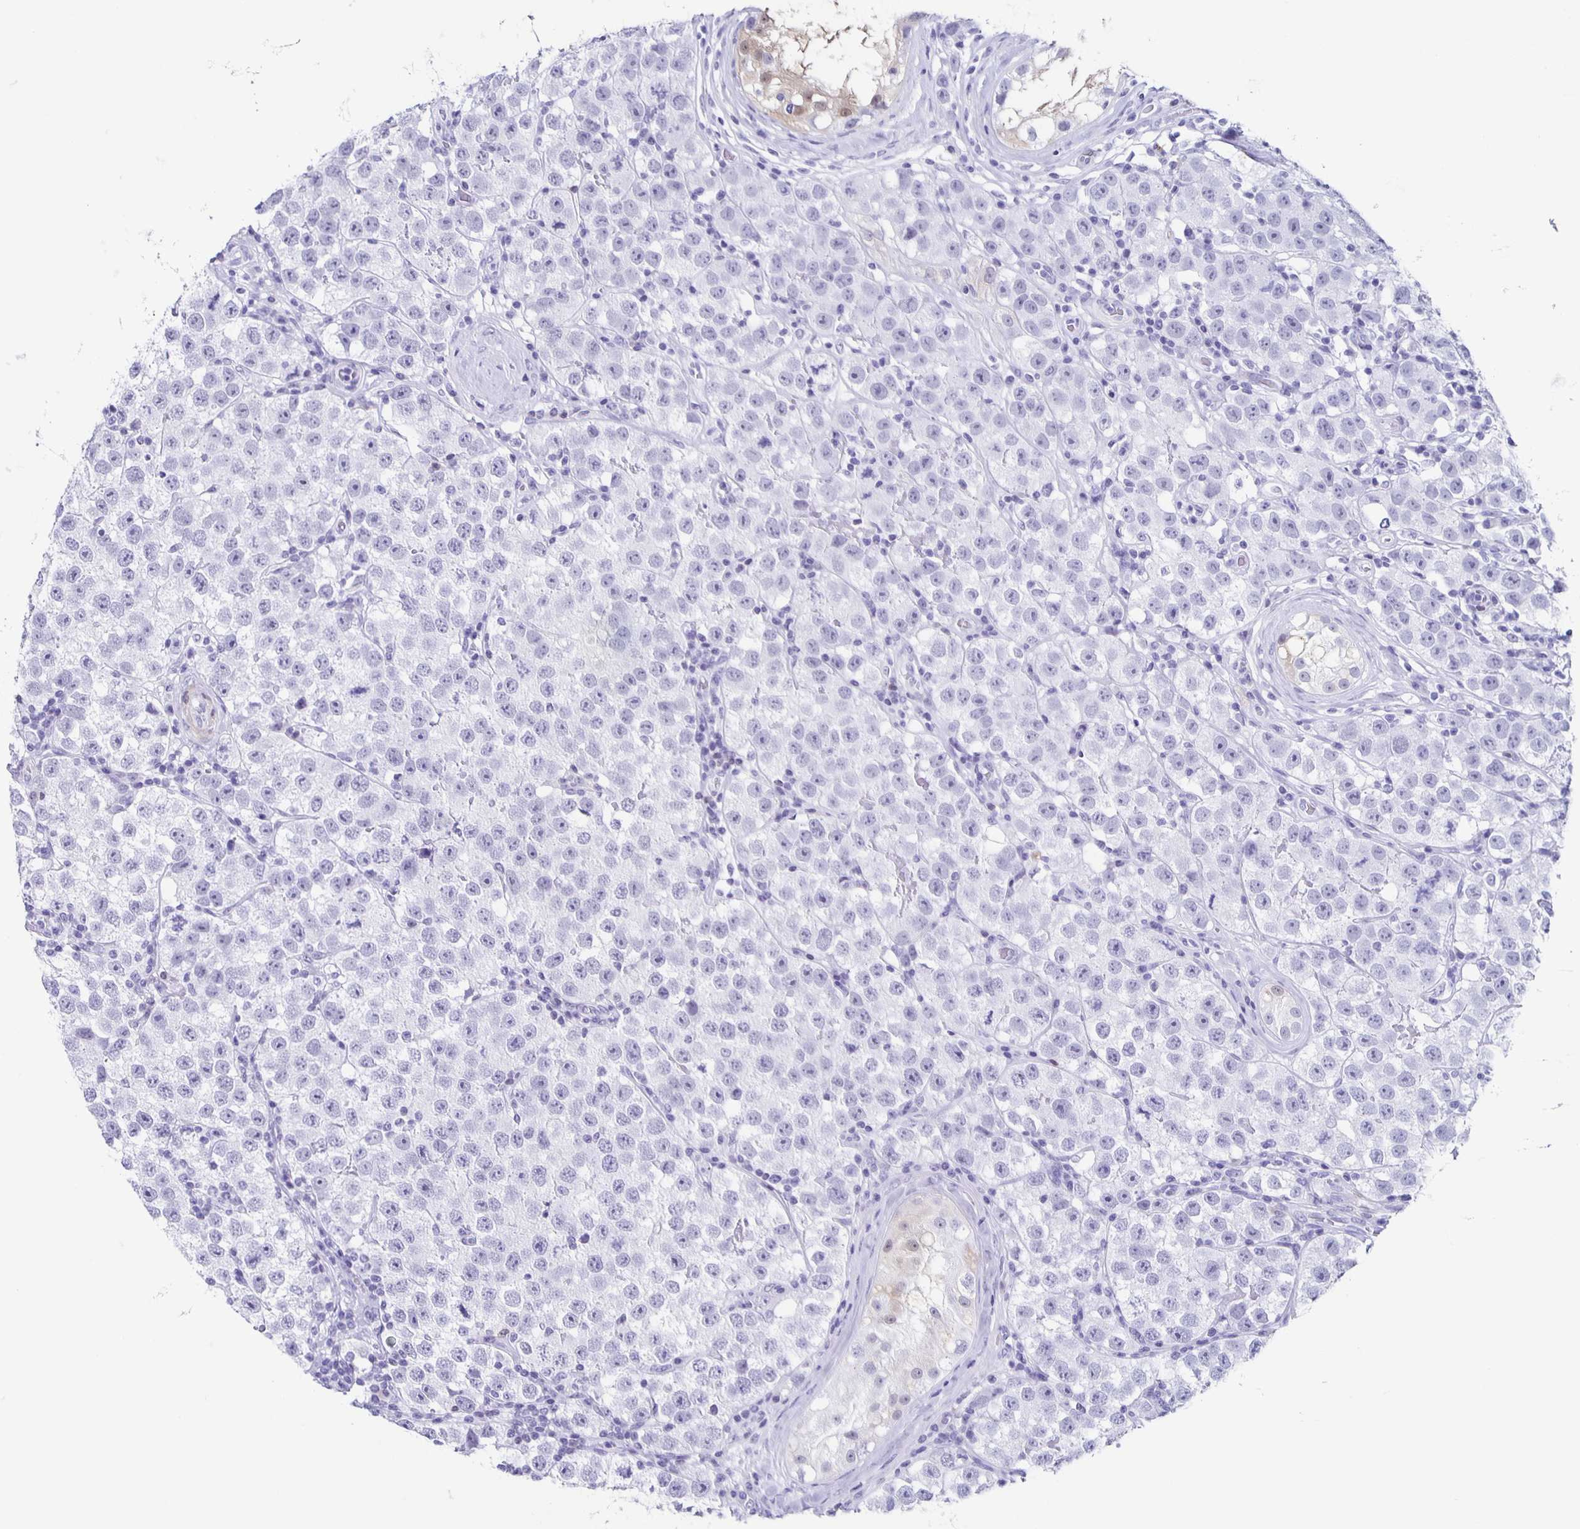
{"staining": {"intensity": "negative", "quantity": "none", "location": "none"}, "tissue": "testis cancer", "cell_type": "Tumor cells", "image_type": "cancer", "snomed": [{"axis": "morphology", "description": "Seminoma, NOS"}, {"axis": "topography", "description": "Testis"}], "caption": "IHC micrograph of neoplastic tissue: testis cancer (seminoma) stained with DAB demonstrates no significant protein positivity in tumor cells.", "gene": "TPPP", "patient": {"sex": "male", "age": 34}}